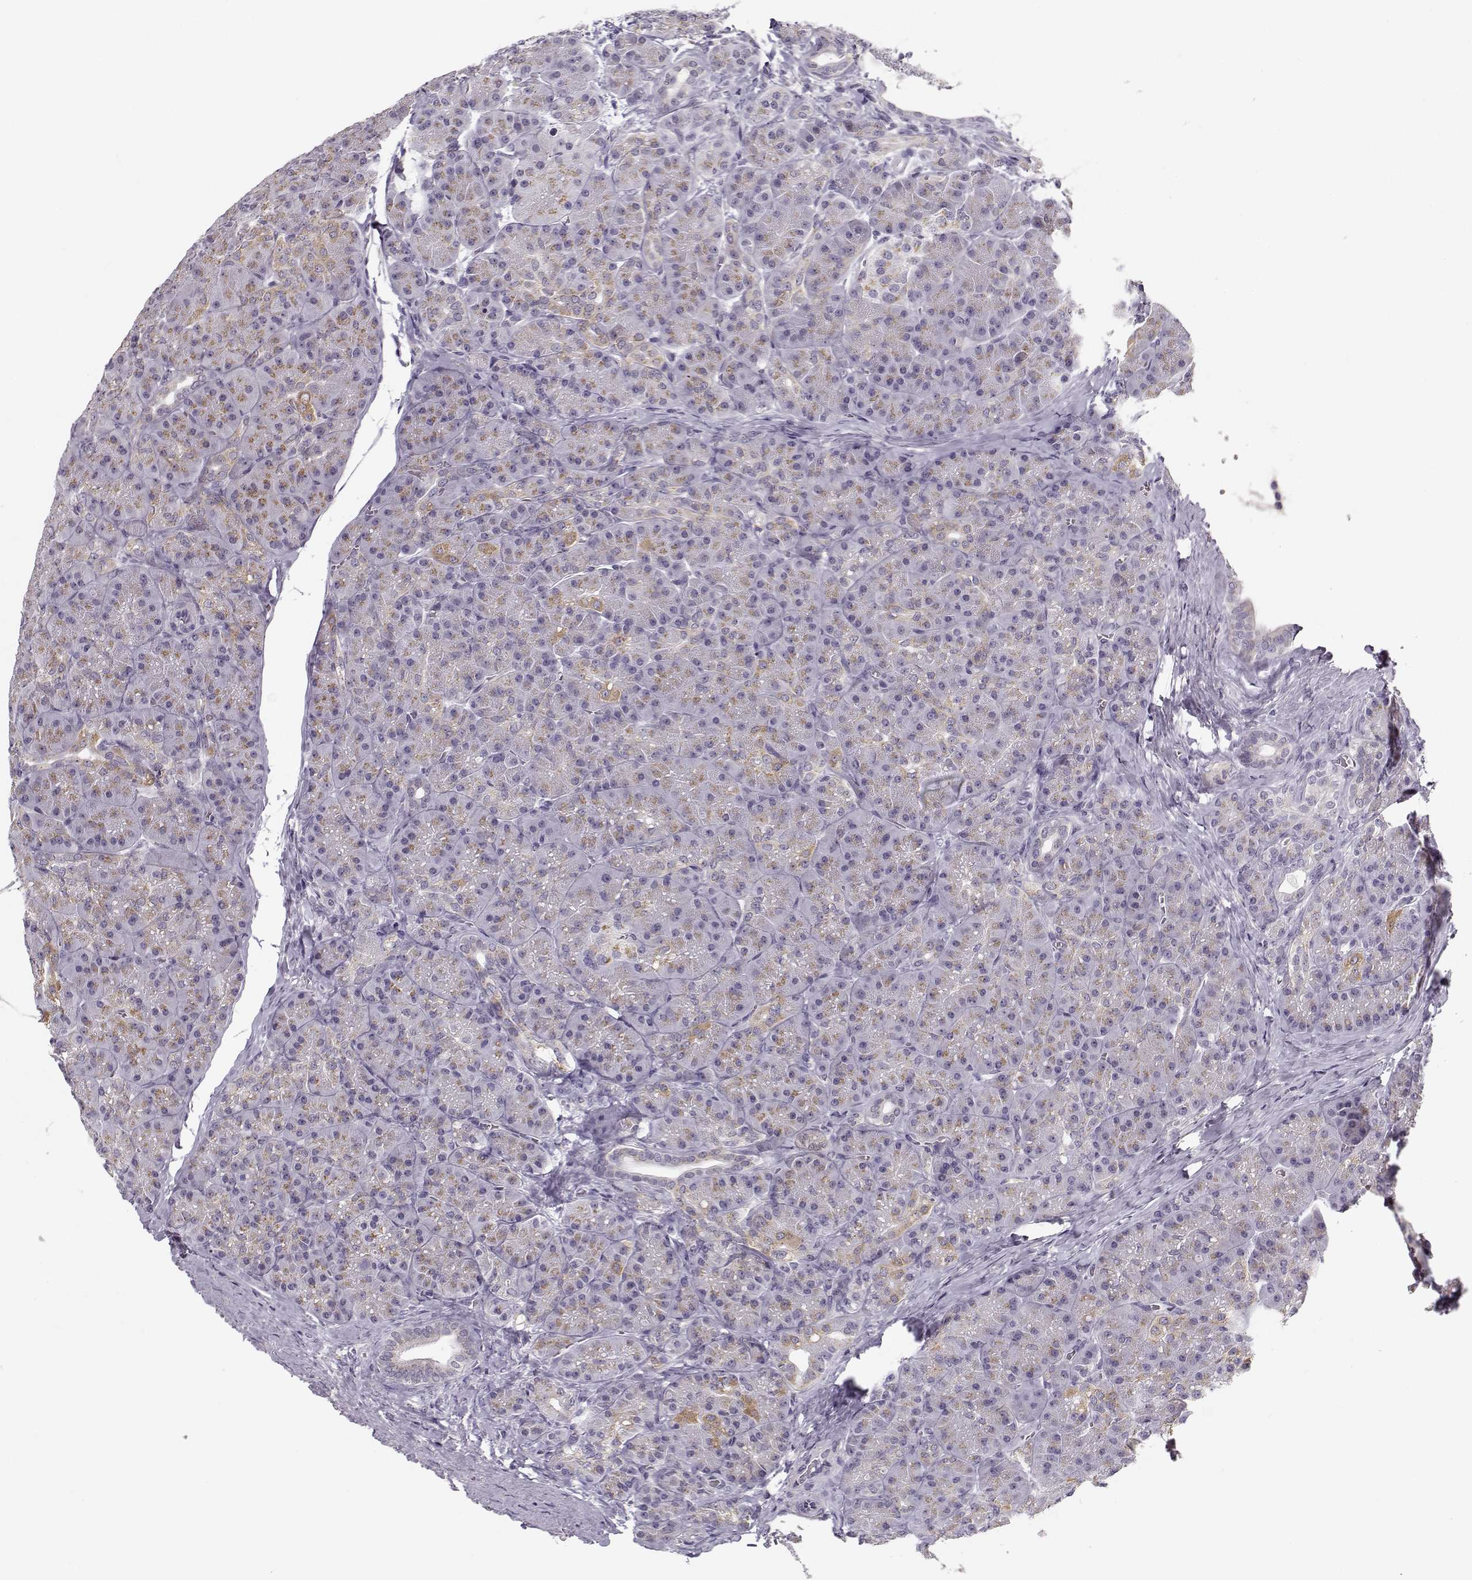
{"staining": {"intensity": "weak", "quantity": ">75%", "location": "cytoplasmic/membranous"}, "tissue": "pancreas", "cell_type": "Exocrine glandular cells", "image_type": "normal", "snomed": [{"axis": "morphology", "description": "Normal tissue, NOS"}, {"axis": "topography", "description": "Pancreas"}], "caption": "Benign pancreas was stained to show a protein in brown. There is low levels of weak cytoplasmic/membranous positivity in about >75% of exocrine glandular cells.", "gene": "SLC4A5", "patient": {"sex": "male", "age": 57}}